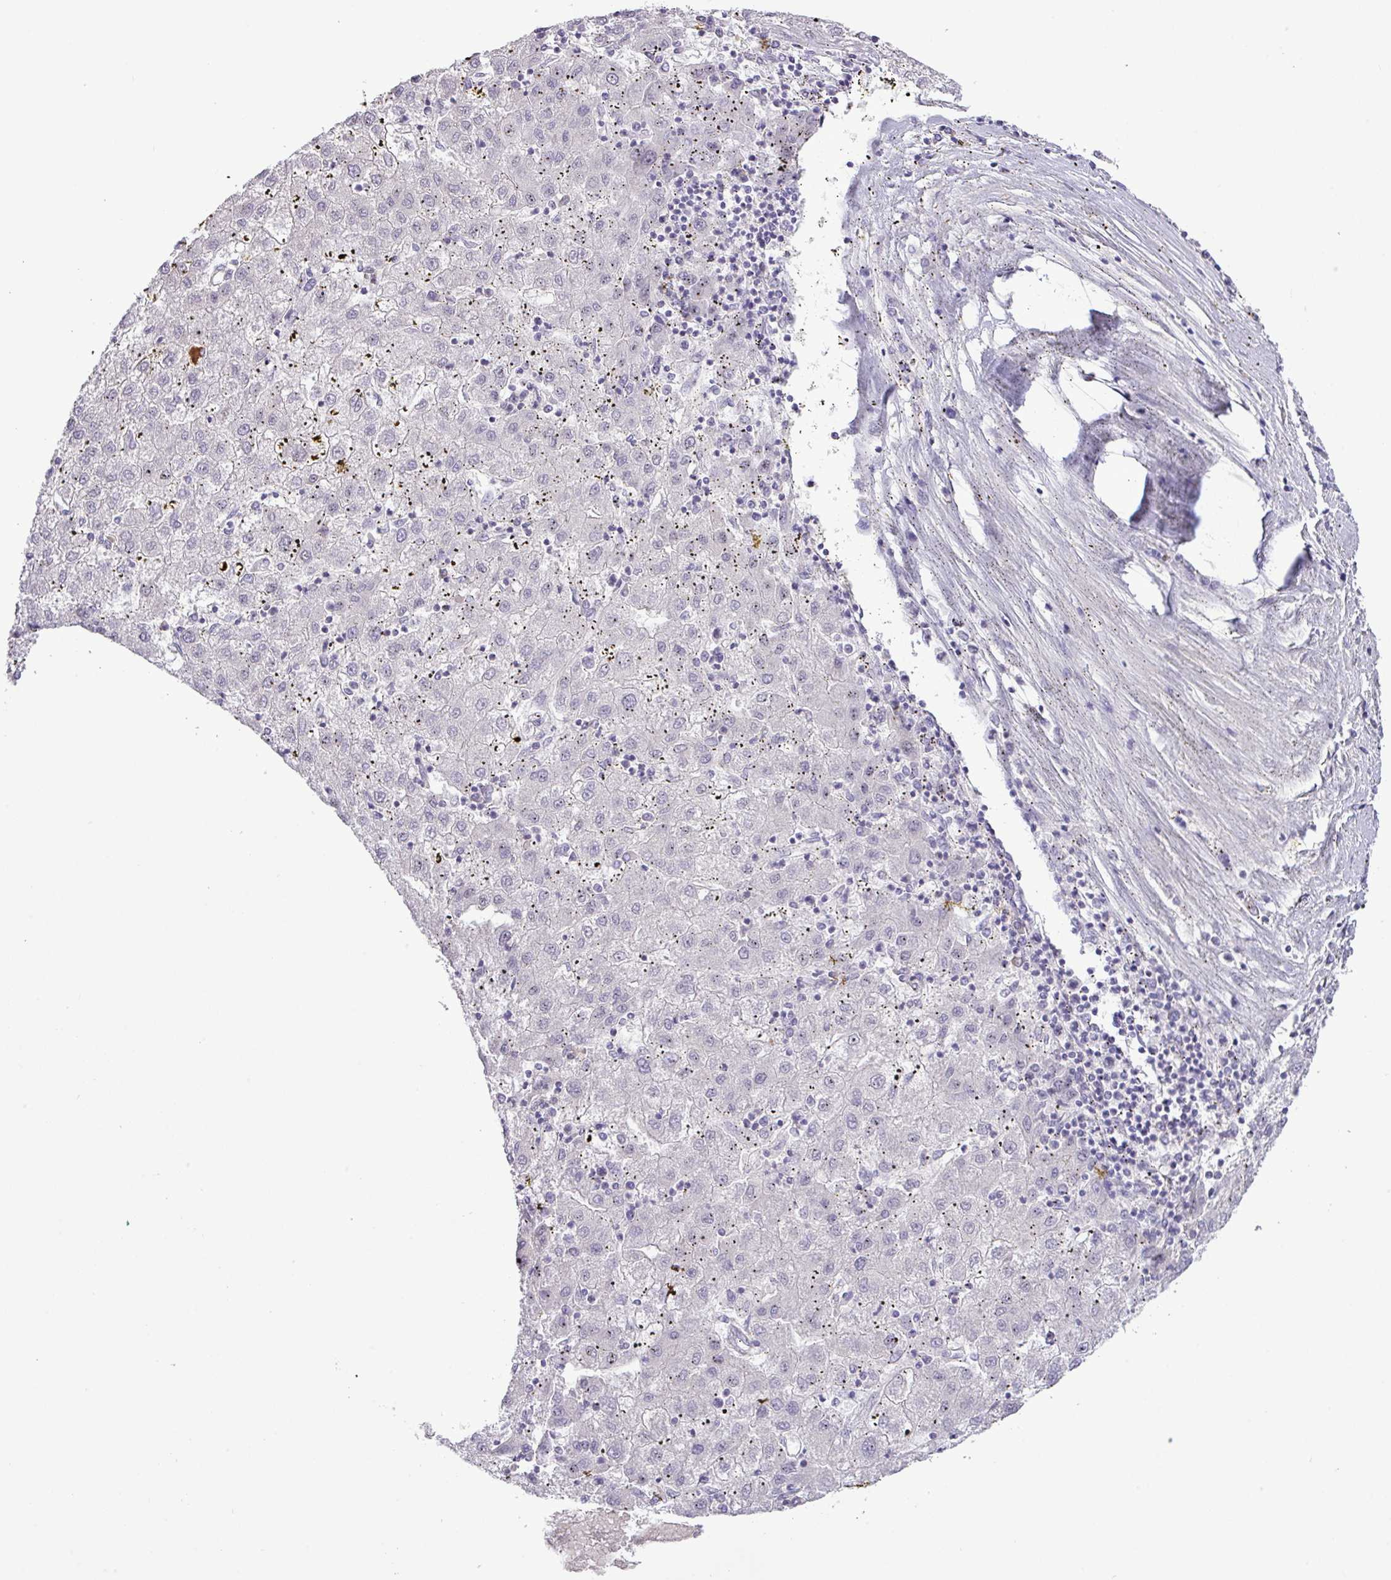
{"staining": {"intensity": "negative", "quantity": "none", "location": "none"}, "tissue": "liver cancer", "cell_type": "Tumor cells", "image_type": "cancer", "snomed": [{"axis": "morphology", "description": "Carcinoma, Hepatocellular, NOS"}, {"axis": "topography", "description": "Liver"}], "caption": "Tumor cells show no significant staining in liver cancer (hepatocellular carcinoma).", "gene": "FAM222B", "patient": {"sex": "male", "age": 72}}